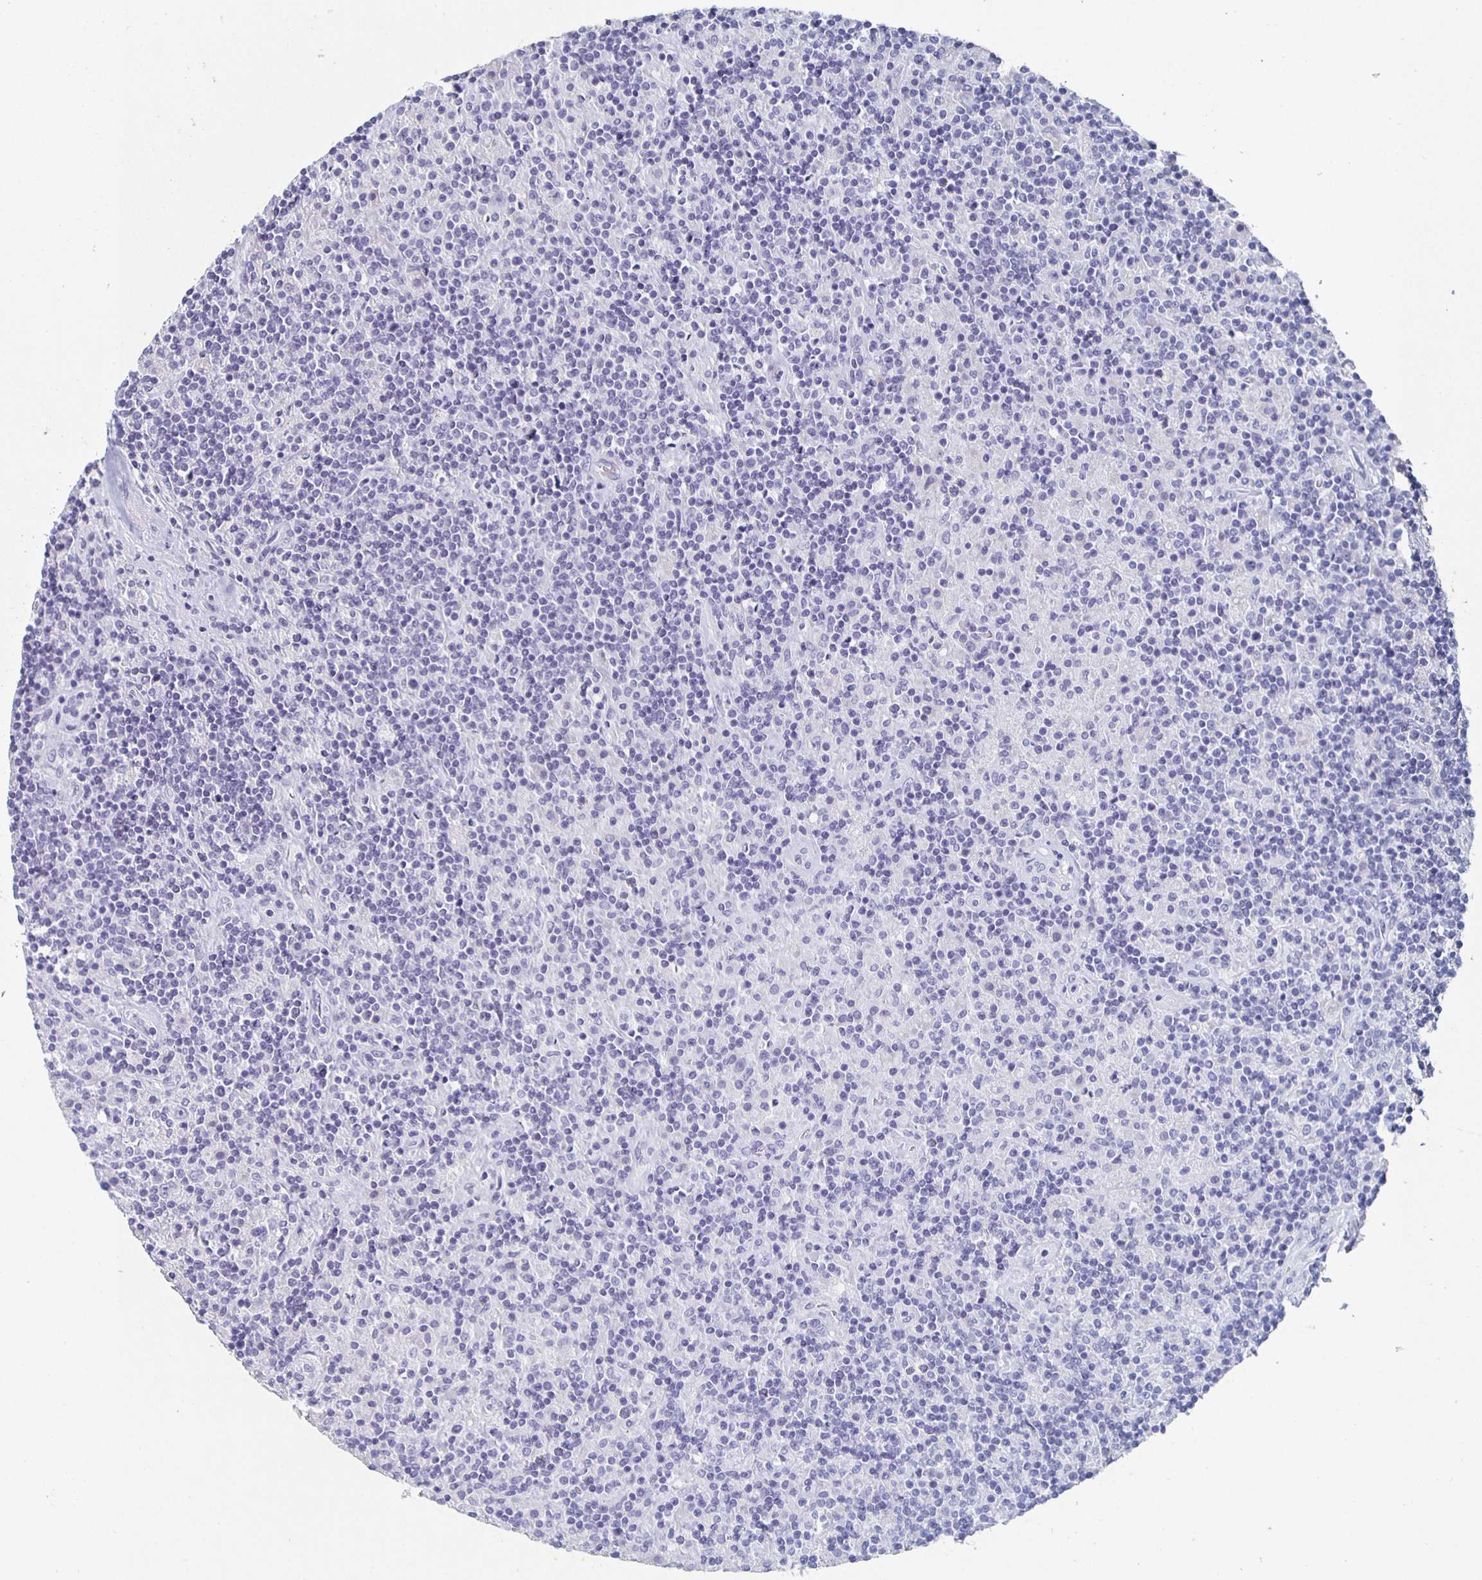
{"staining": {"intensity": "negative", "quantity": "none", "location": "none"}, "tissue": "lymphoma", "cell_type": "Tumor cells", "image_type": "cancer", "snomed": [{"axis": "morphology", "description": "Hodgkin's disease, NOS"}, {"axis": "topography", "description": "Lymph node"}], "caption": "IHC of human lymphoma shows no positivity in tumor cells.", "gene": "SLC34A2", "patient": {"sex": "male", "age": 70}}